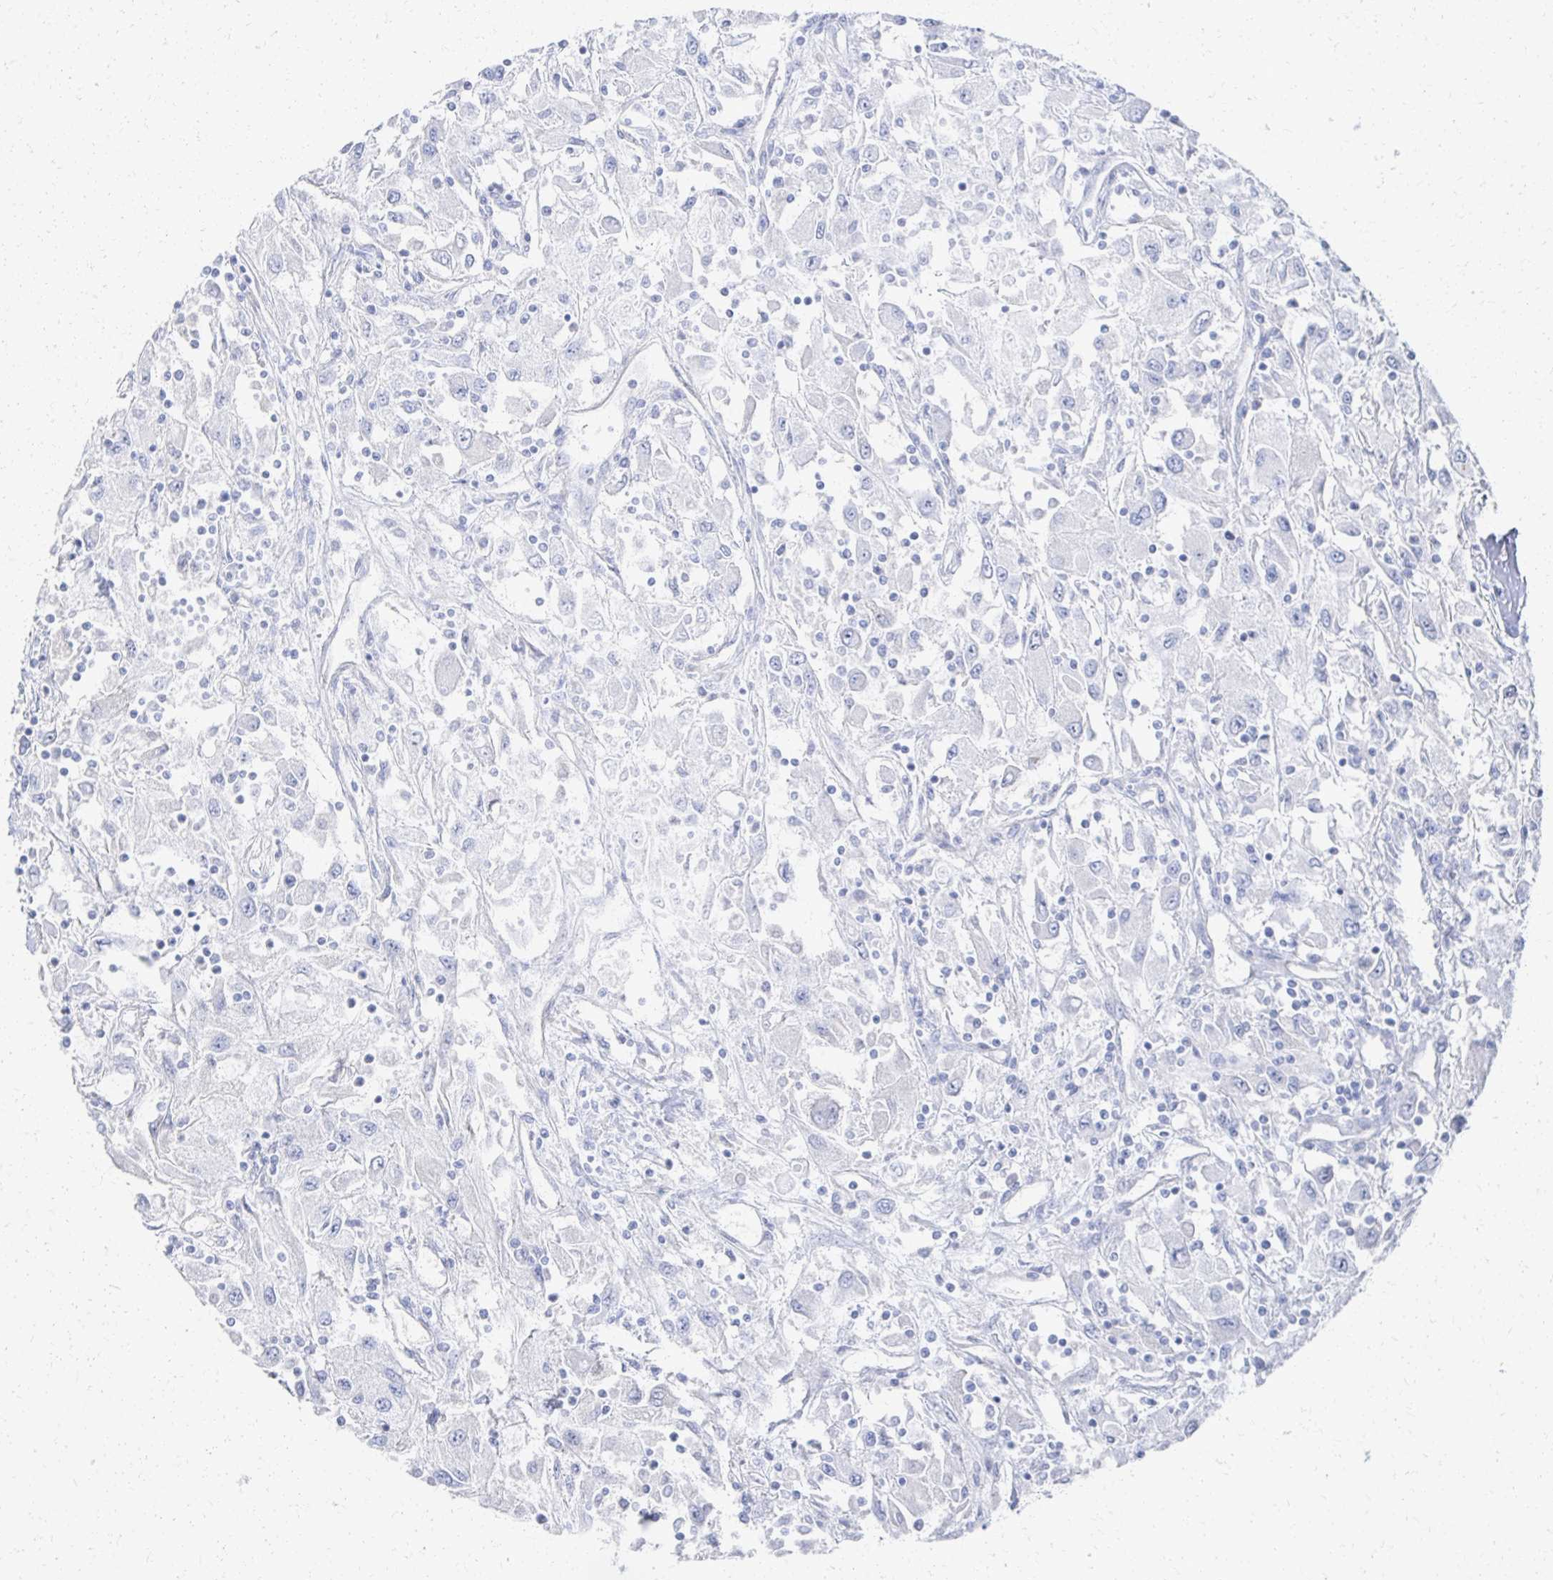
{"staining": {"intensity": "negative", "quantity": "none", "location": "none"}, "tissue": "renal cancer", "cell_type": "Tumor cells", "image_type": "cancer", "snomed": [{"axis": "morphology", "description": "Adenocarcinoma, NOS"}, {"axis": "topography", "description": "Kidney"}], "caption": "Immunohistochemical staining of renal adenocarcinoma demonstrates no significant positivity in tumor cells.", "gene": "PRR20A", "patient": {"sex": "female", "age": 67}}